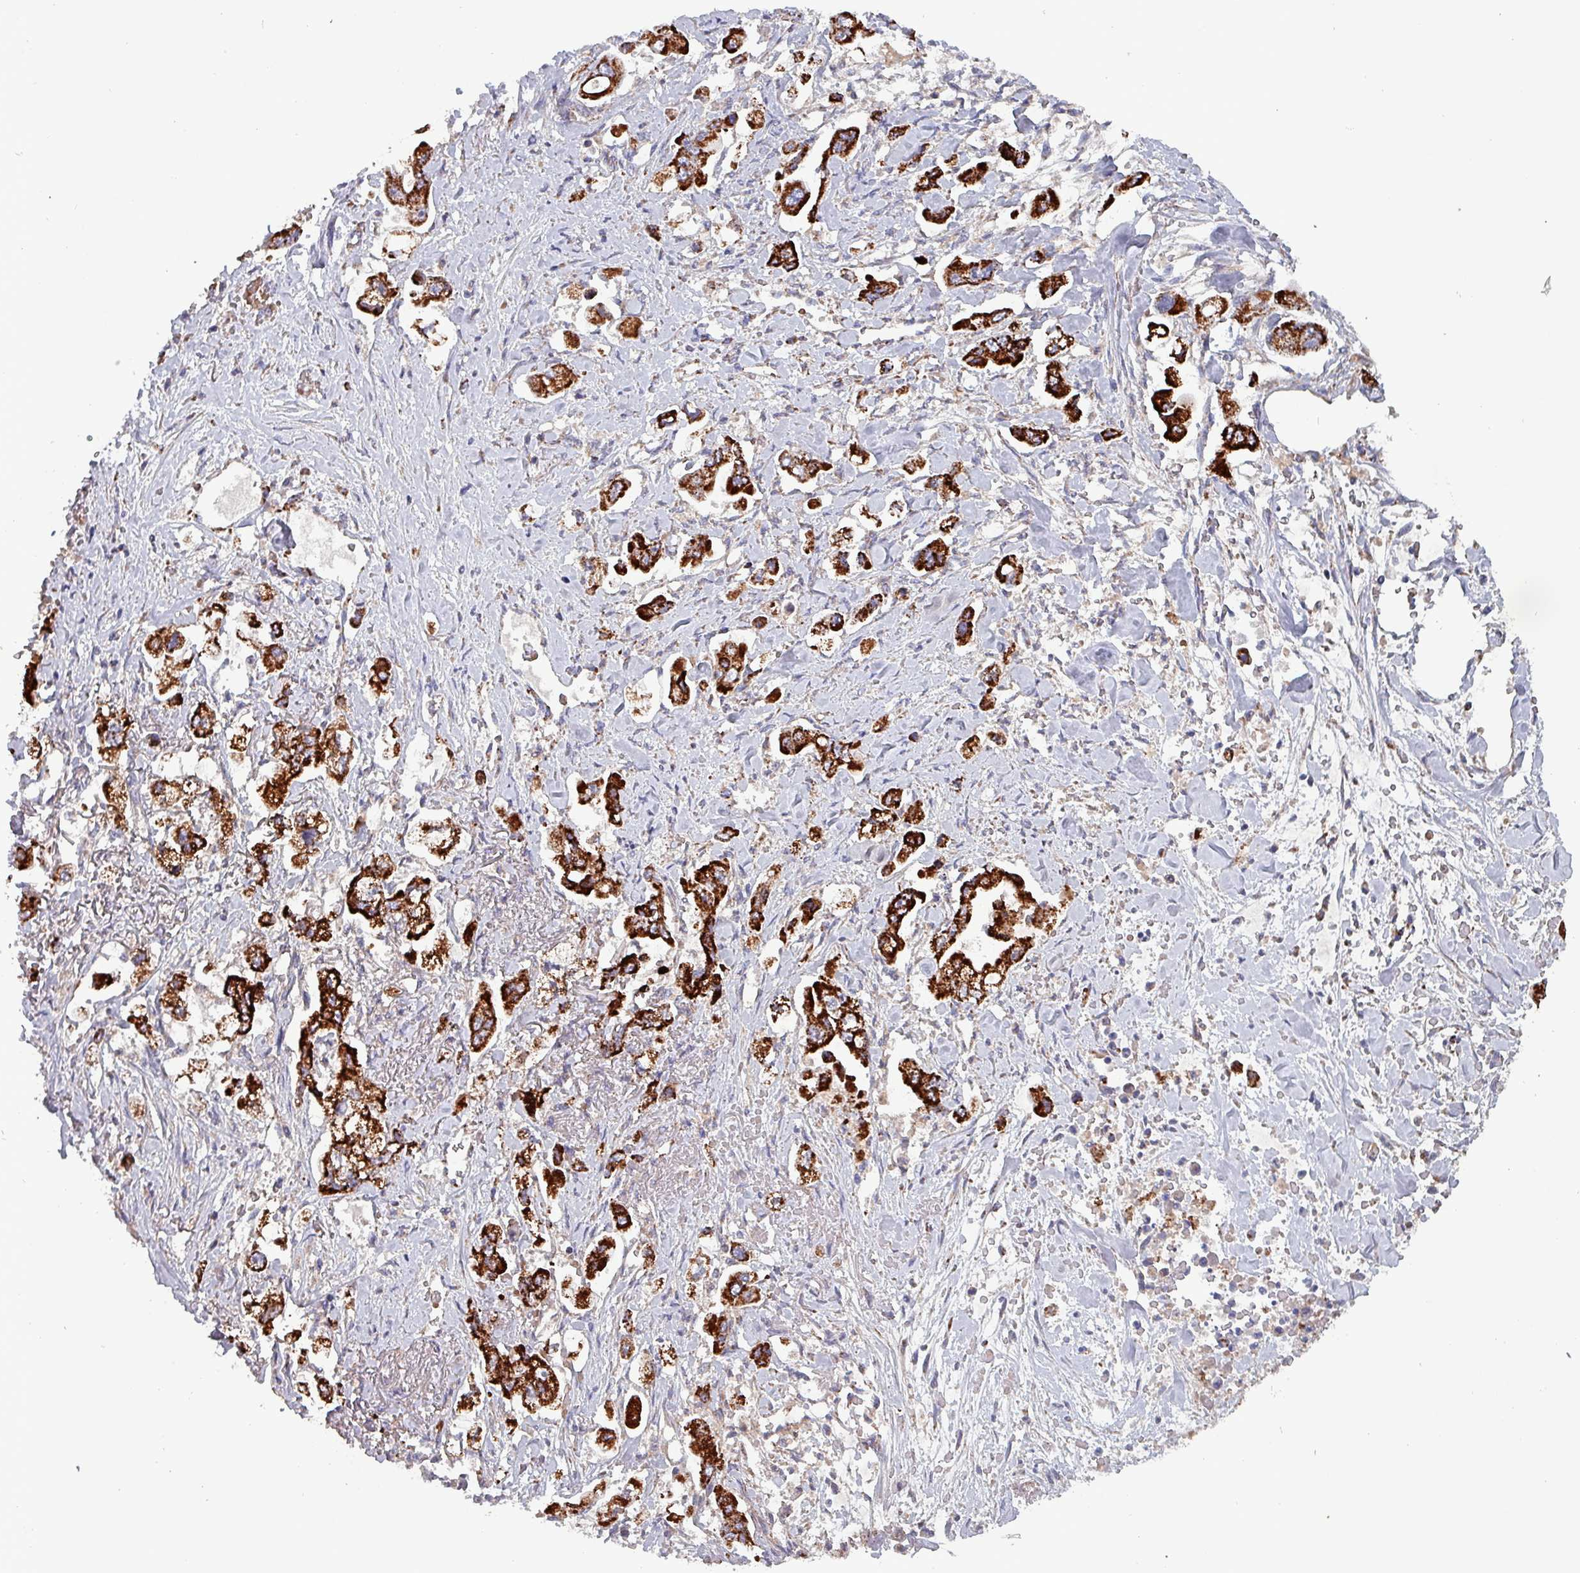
{"staining": {"intensity": "strong", "quantity": ">75%", "location": "cytoplasmic/membranous"}, "tissue": "stomach cancer", "cell_type": "Tumor cells", "image_type": "cancer", "snomed": [{"axis": "morphology", "description": "Adenocarcinoma, NOS"}, {"axis": "topography", "description": "Stomach"}], "caption": "DAB (3,3'-diaminobenzidine) immunohistochemical staining of human stomach cancer (adenocarcinoma) reveals strong cytoplasmic/membranous protein expression in approximately >75% of tumor cells.", "gene": "ZNF322", "patient": {"sex": "male", "age": 62}}